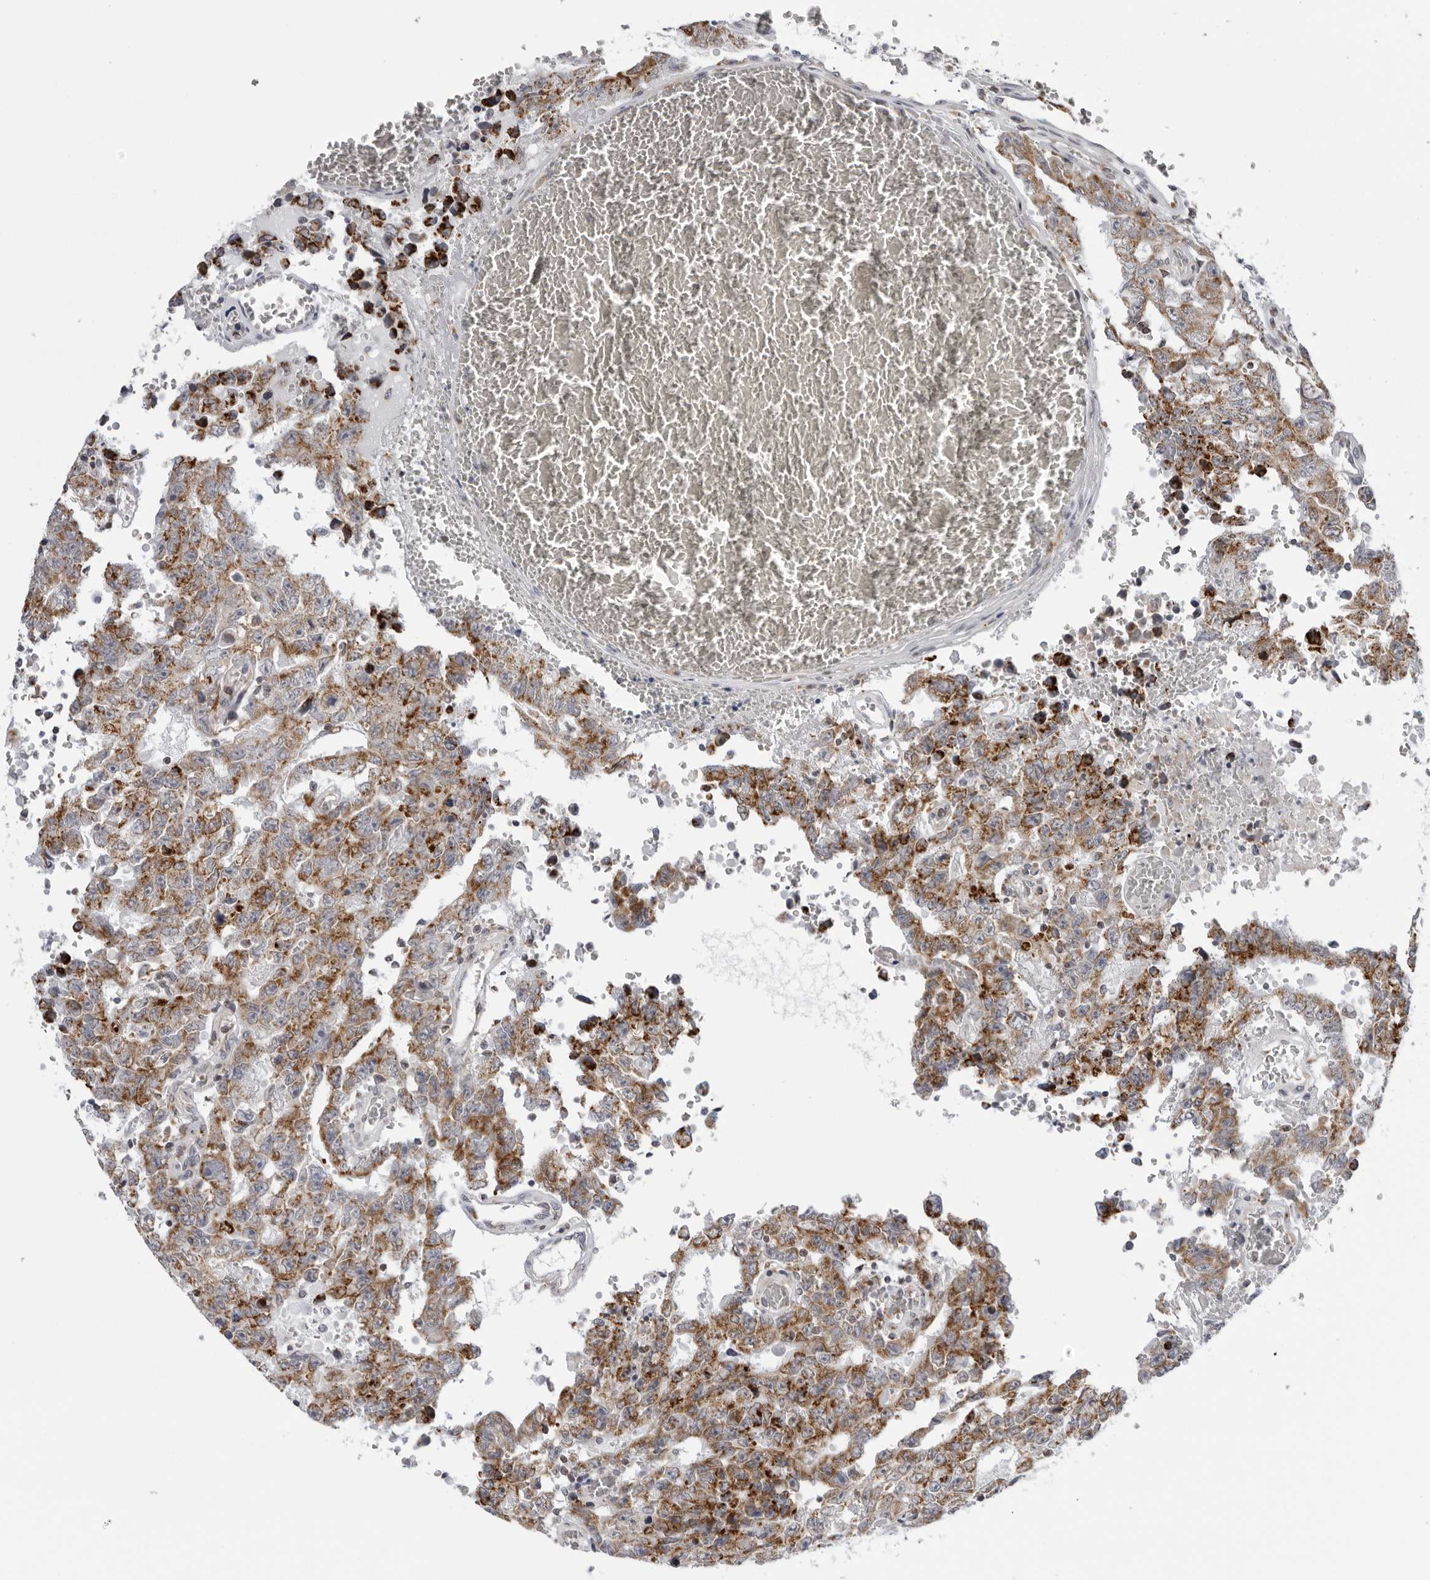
{"staining": {"intensity": "strong", "quantity": "25%-75%", "location": "cytoplasmic/membranous"}, "tissue": "testis cancer", "cell_type": "Tumor cells", "image_type": "cancer", "snomed": [{"axis": "morphology", "description": "Carcinoma, Embryonal, NOS"}, {"axis": "topography", "description": "Testis"}], "caption": "Protein expression analysis of human testis embryonal carcinoma reveals strong cytoplasmic/membranous staining in approximately 25%-75% of tumor cells.", "gene": "CPT2", "patient": {"sex": "male", "age": 26}}